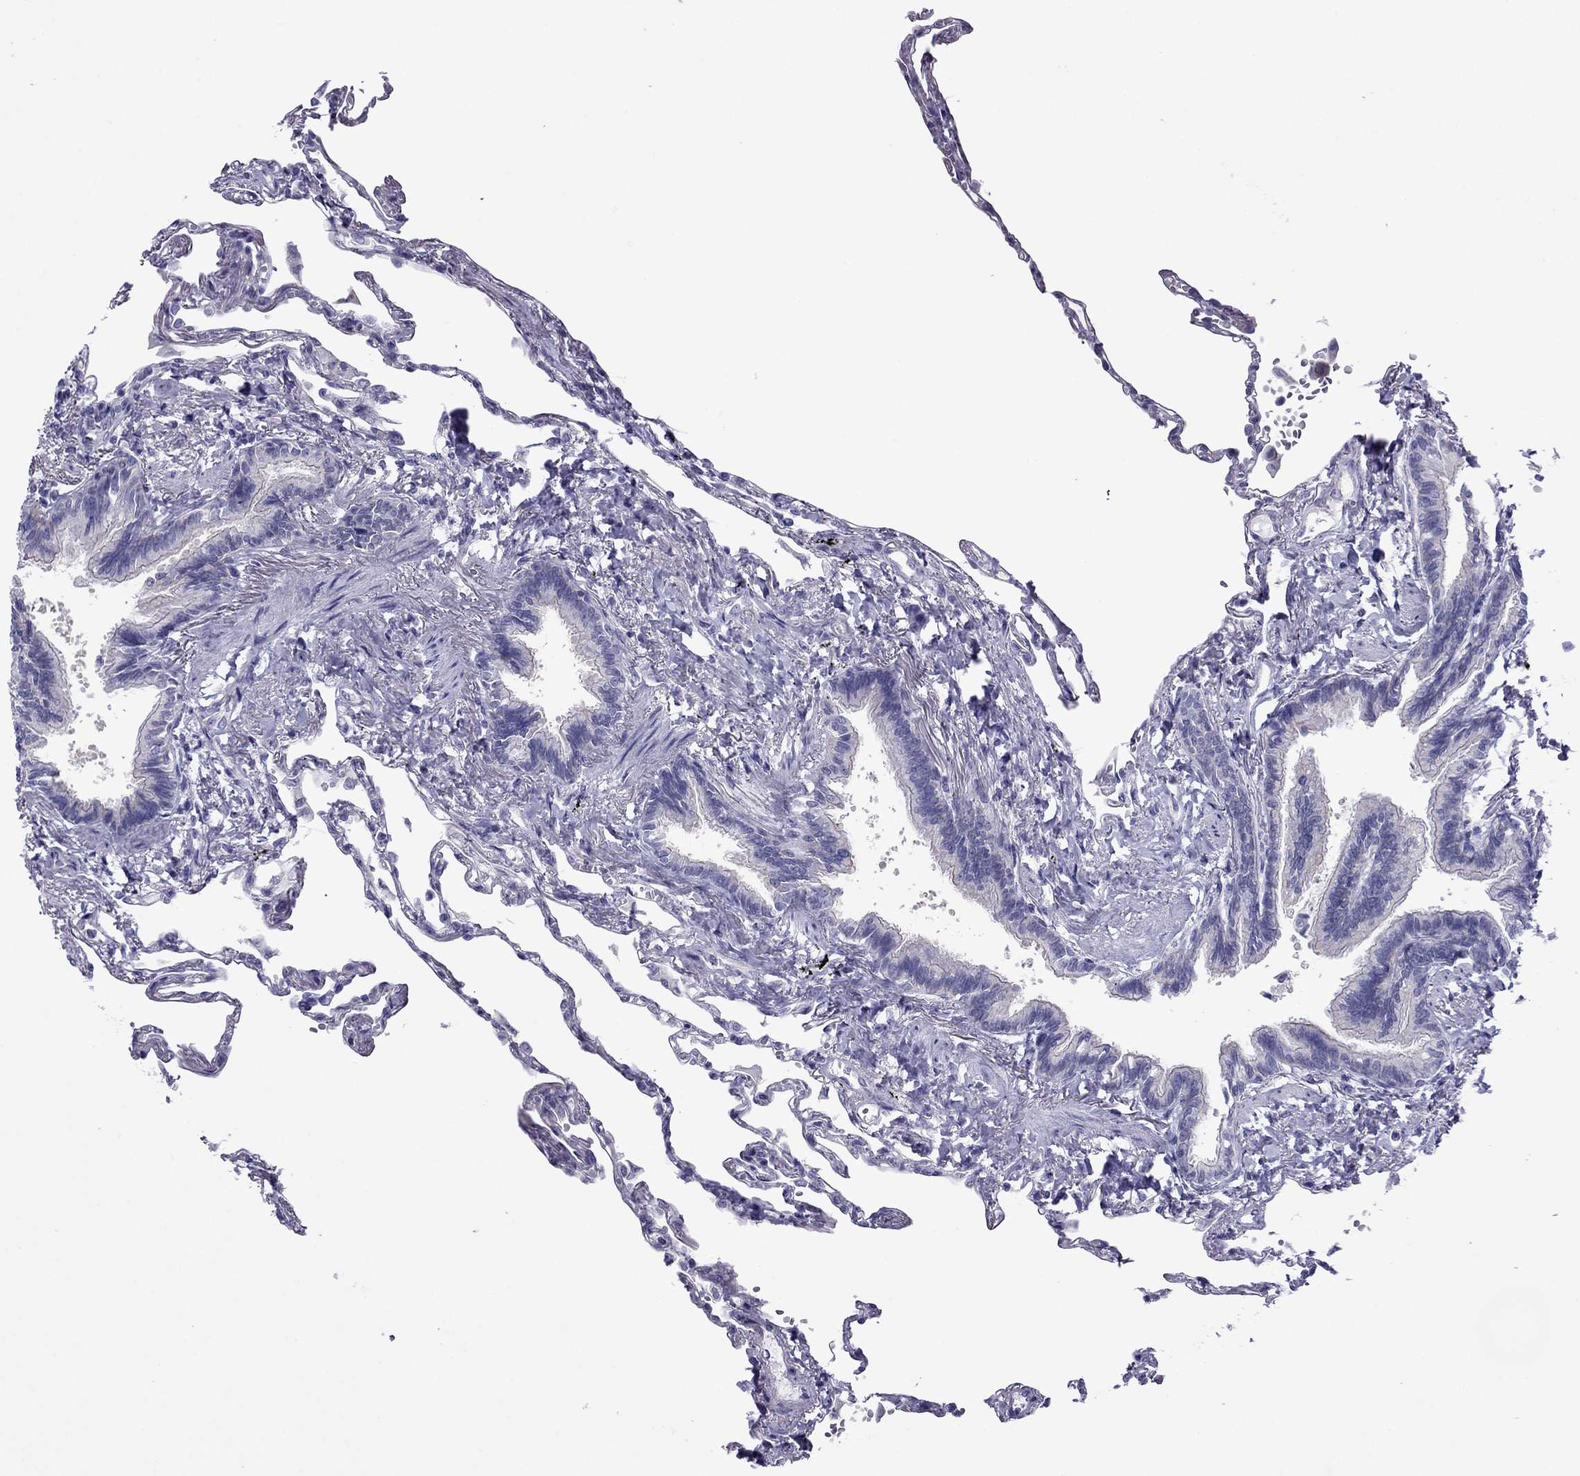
{"staining": {"intensity": "negative", "quantity": "none", "location": "none"}, "tissue": "lung", "cell_type": "Alveolar cells", "image_type": "normal", "snomed": [{"axis": "morphology", "description": "Normal tissue, NOS"}, {"axis": "topography", "description": "Lung"}], "caption": "This micrograph is of unremarkable lung stained with immunohistochemistry to label a protein in brown with the nuclei are counter-stained blue. There is no staining in alveolar cells. The staining was performed using DAB (3,3'-diaminobenzidine) to visualize the protein expression in brown, while the nuclei were stained in blue with hematoxylin (Magnification: 20x).", "gene": "MYL11", "patient": {"sex": "male", "age": 78}}